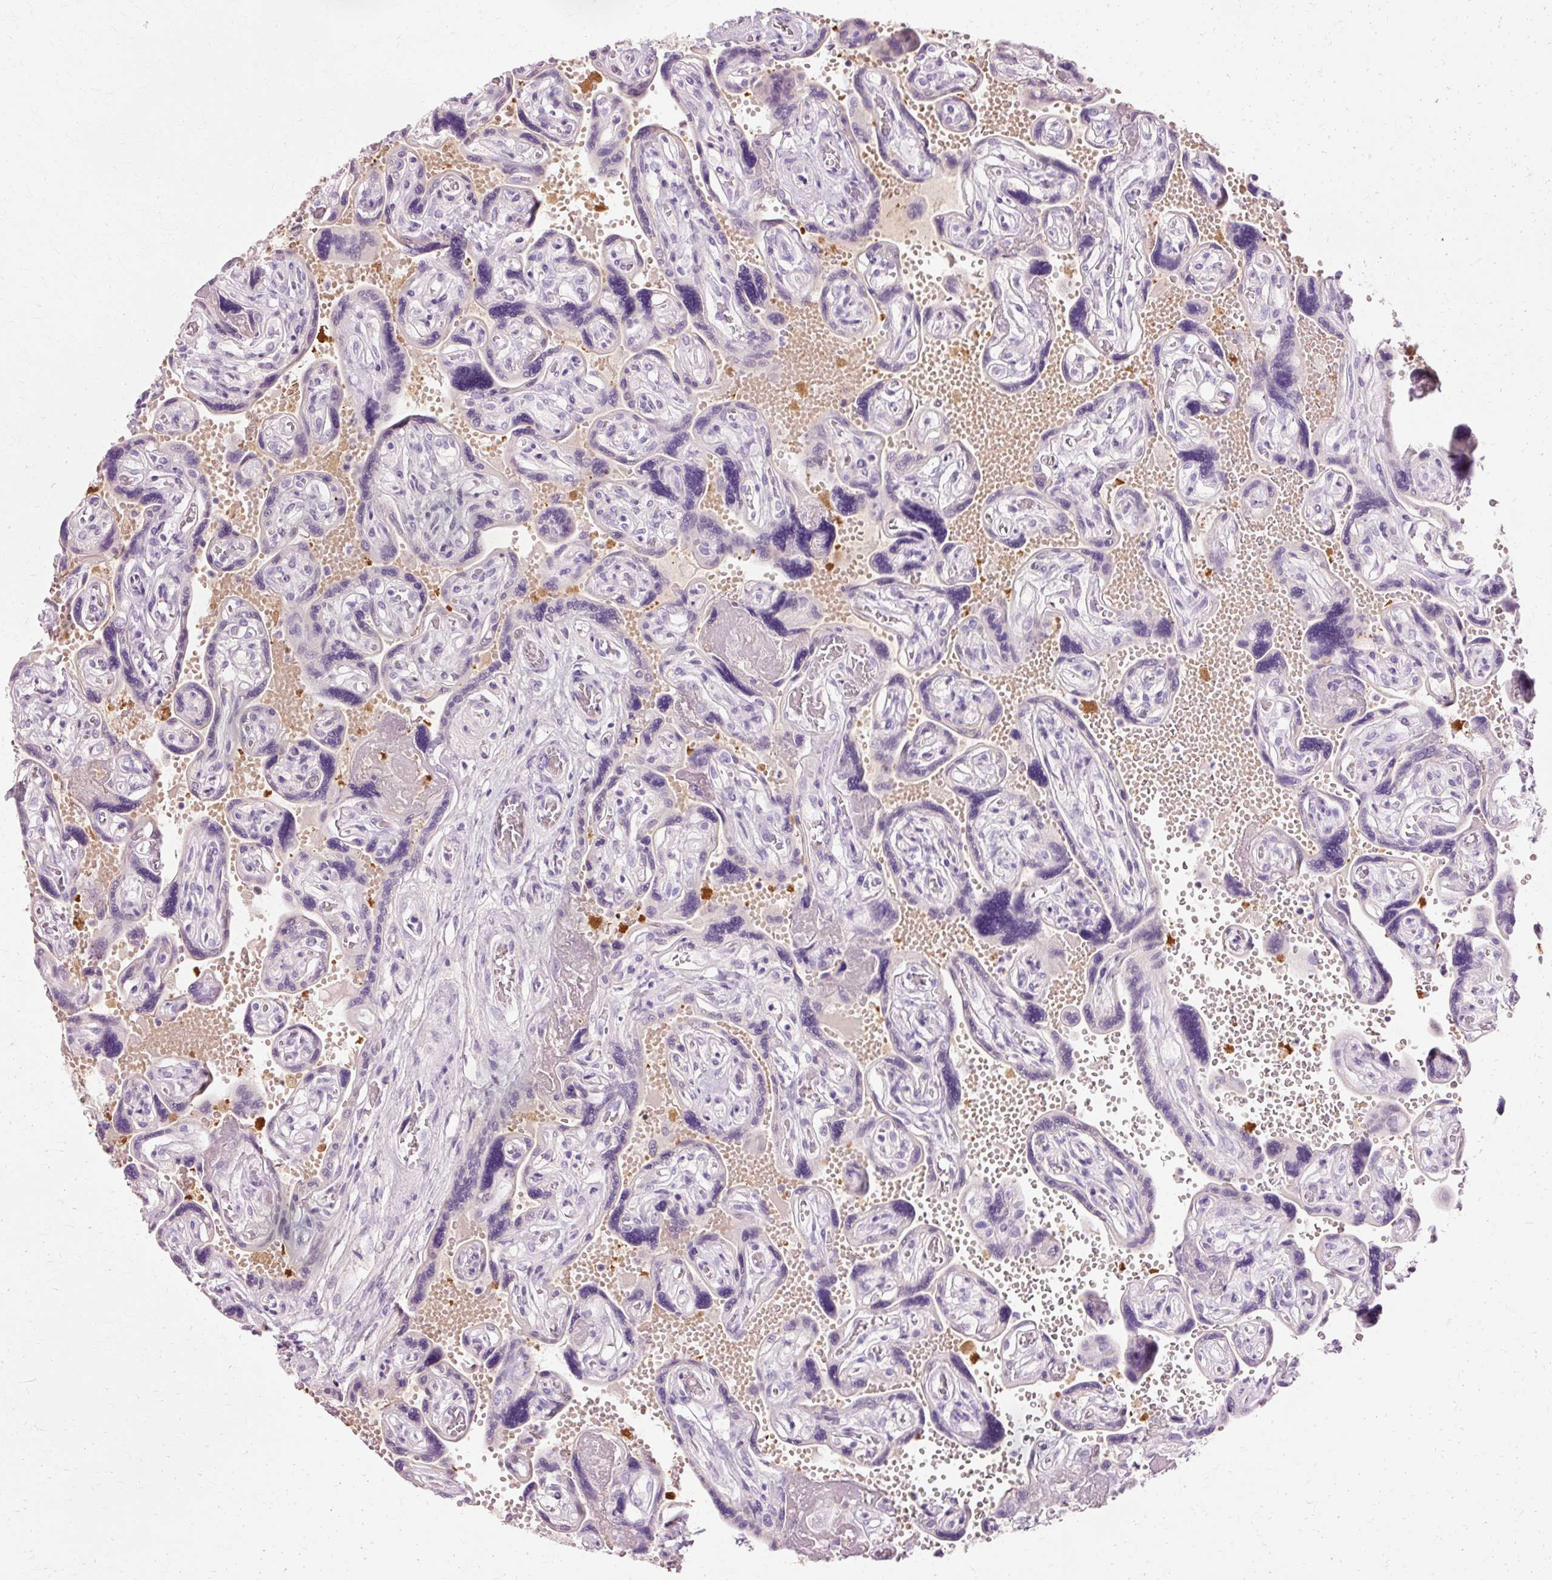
{"staining": {"intensity": "negative", "quantity": "none", "location": "none"}, "tissue": "placenta", "cell_type": "Trophoblastic cells", "image_type": "normal", "snomed": [{"axis": "morphology", "description": "Normal tissue, NOS"}, {"axis": "topography", "description": "Placenta"}], "caption": "Unremarkable placenta was stained to show a protein in brown. There is no significant positivity in trophoblastic cells. (DAB (3,3'-diaminobenzidine) immunohistochemistry with hematoxylin counter stain).", "gene": "VN1R2", "patient": {"sex": "female", "age": 32}}